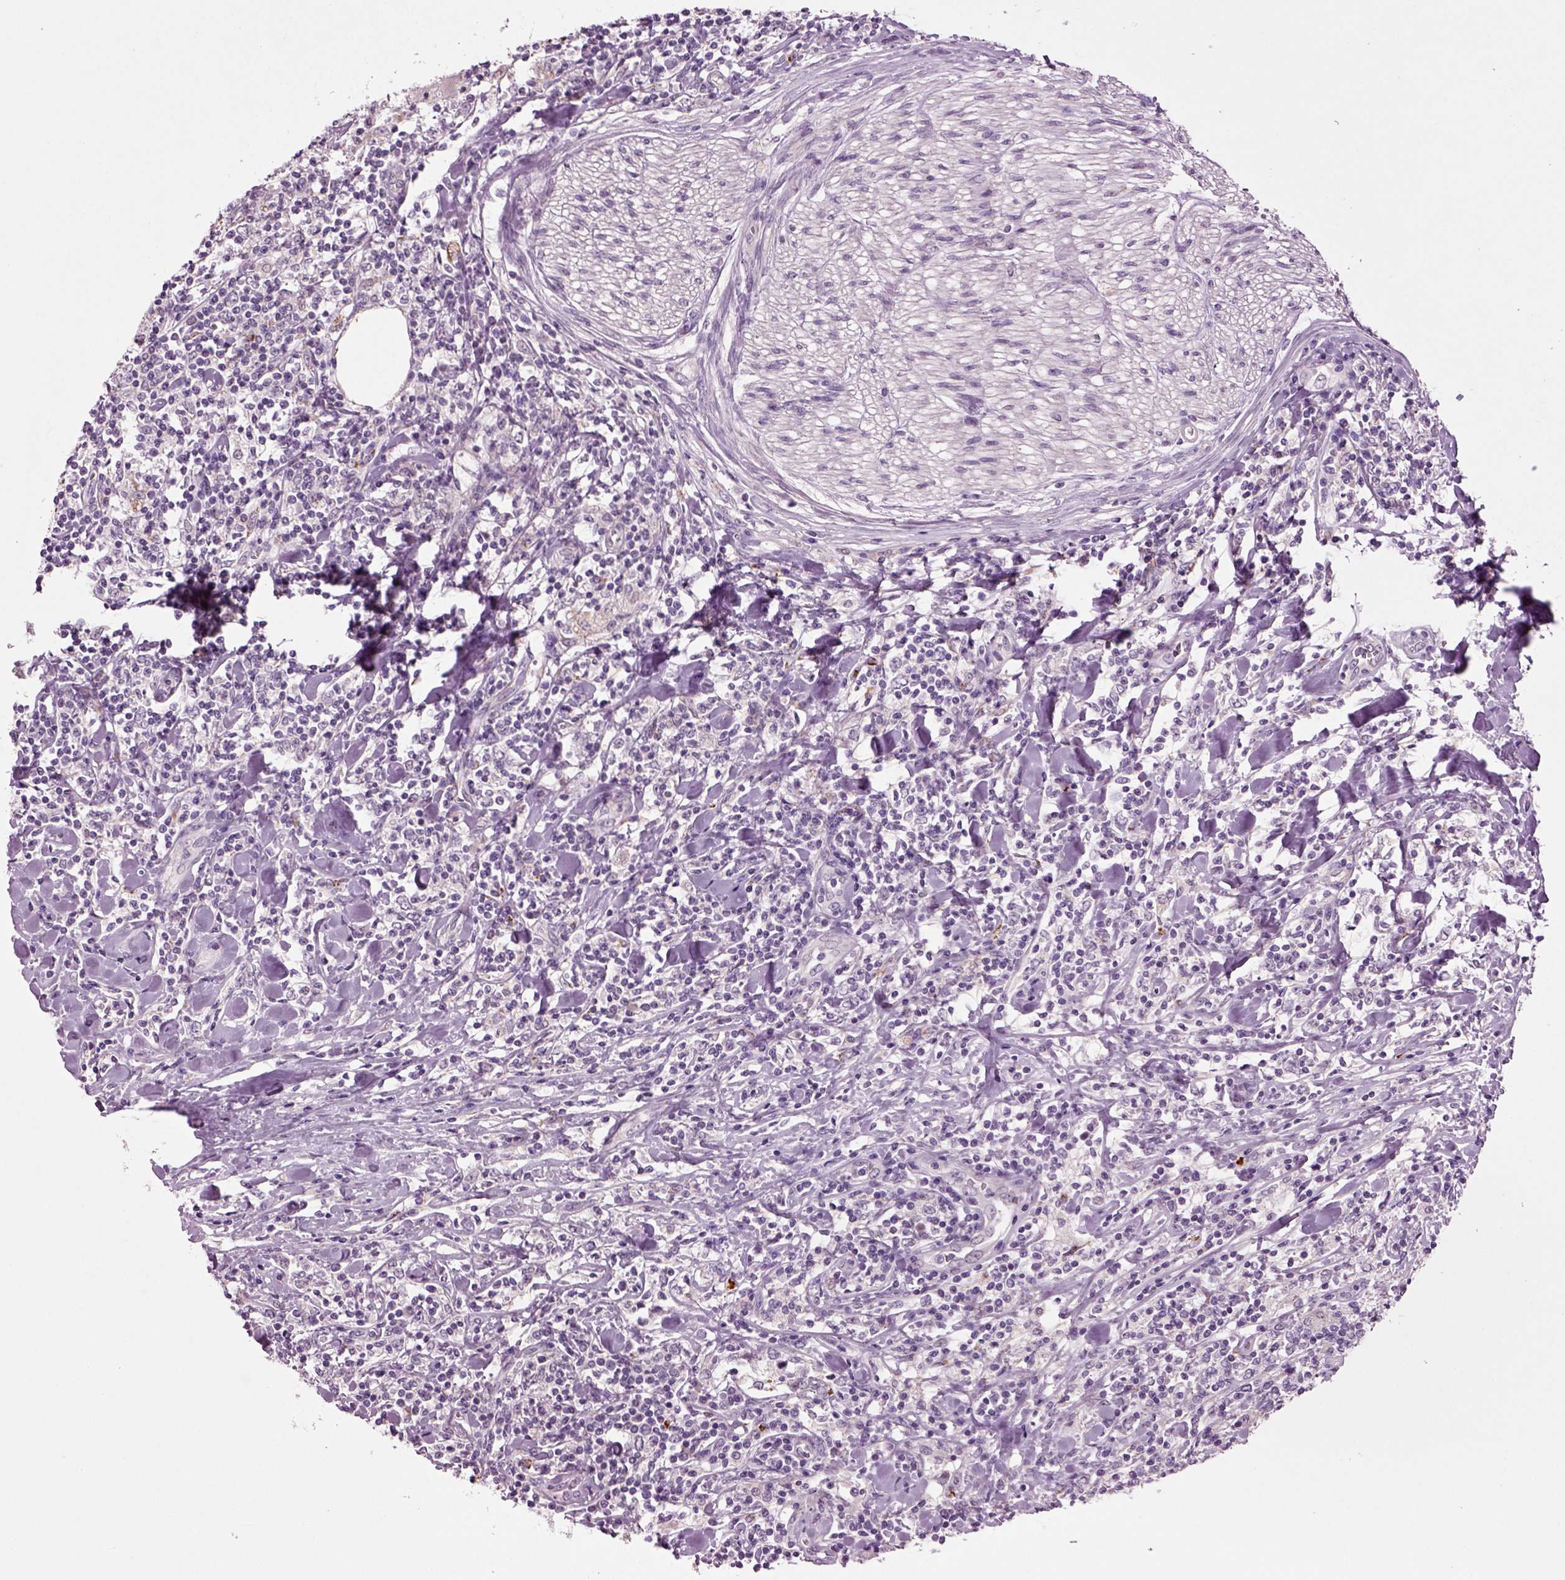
{"staining": {"intensity": "negative", "quantity": "none", "location": "none"}, "tissue": "lymphoma", "cell_type": "Tumor cells", "image_type": "cancer", "snomed": [{"axis": "morphology", "description": "Malignant lymphoma, non-Hodgkin's type, High grade"}, {"axis": "topography", "description": "Lymph node"}], "caption": "Tumor cells are negative for brown protein staining in lymphoma.", "gene": "SLC17A6", "patient": {"sex": "female", "age": 84}}